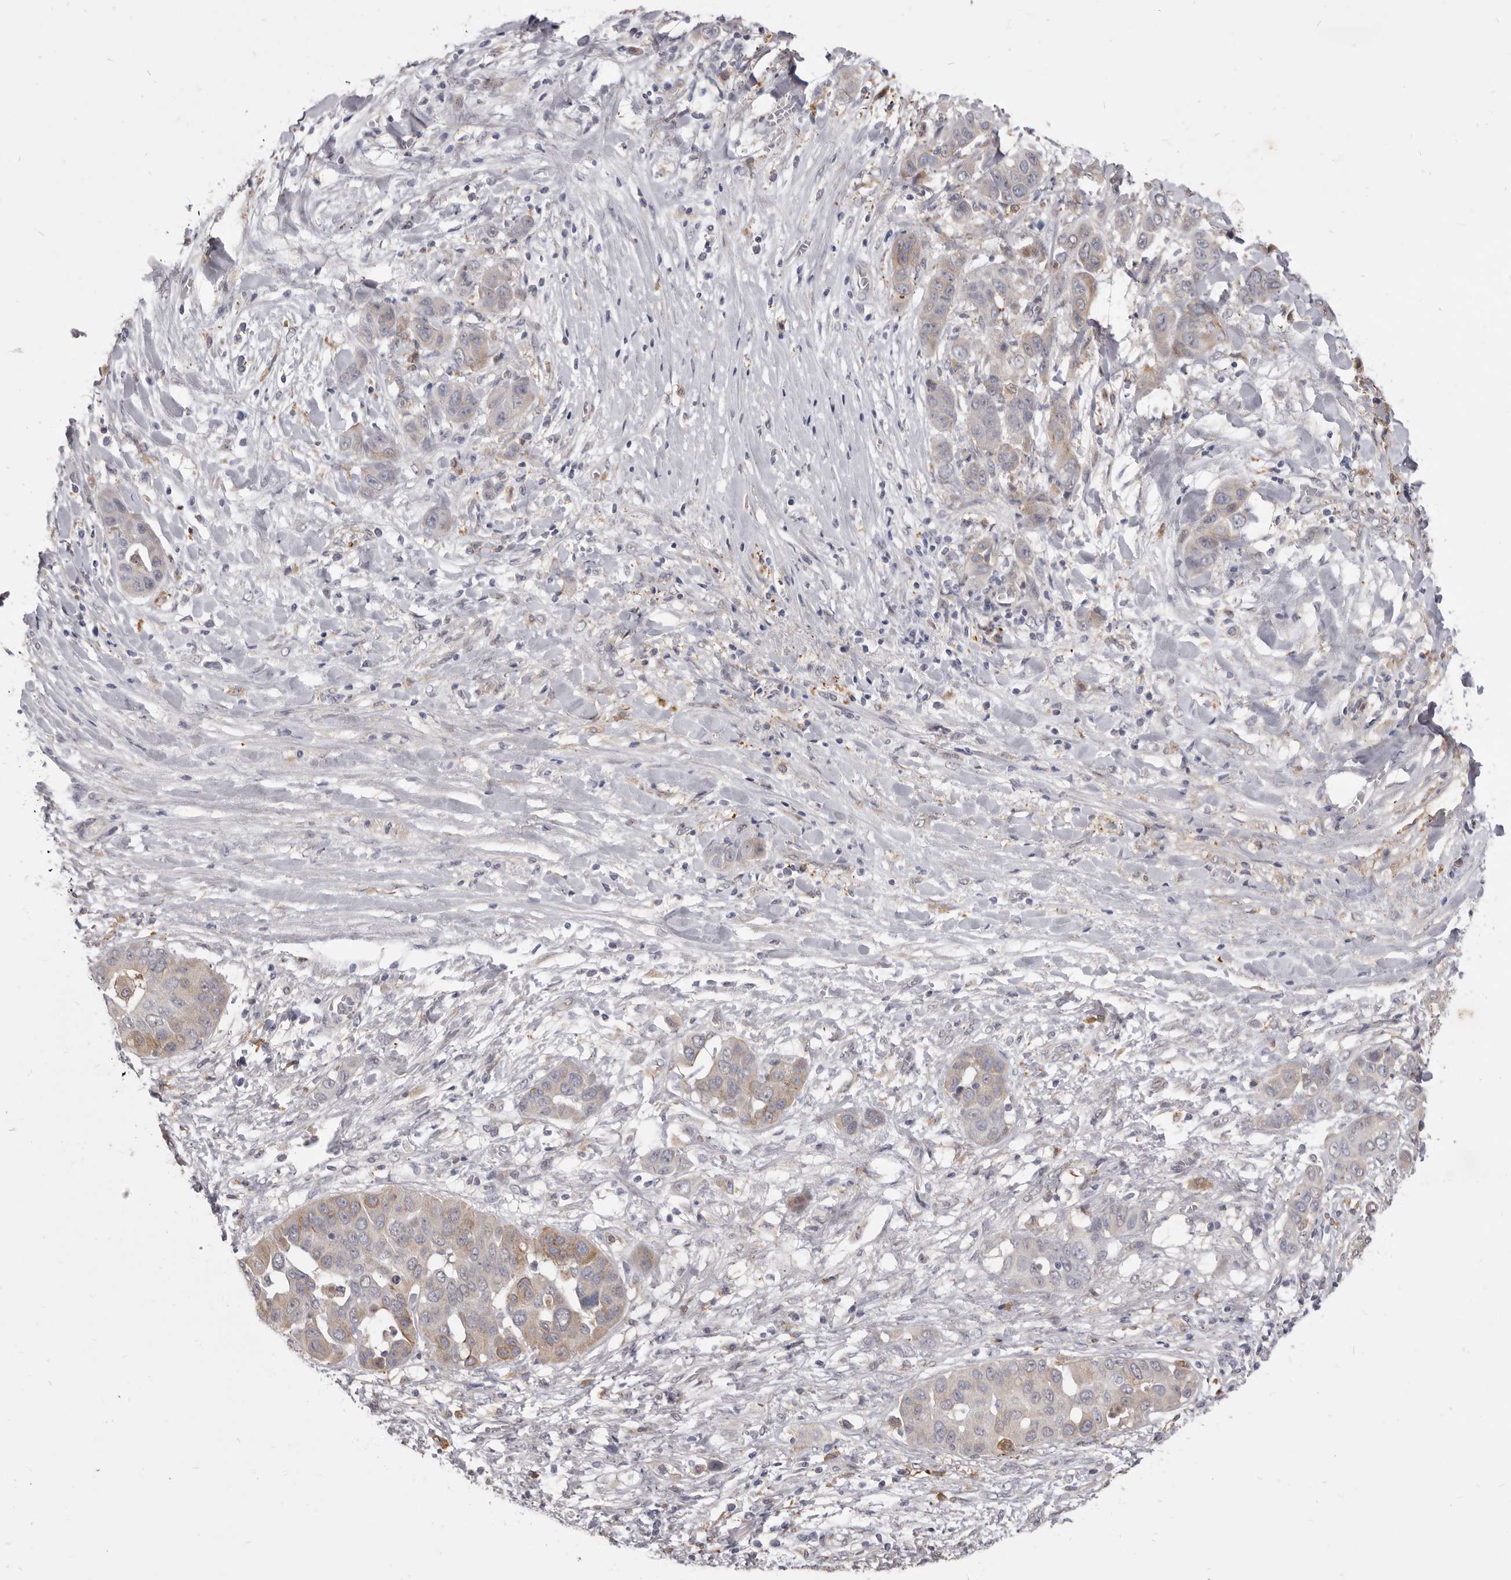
{"staining": {"intensity": "weak", "quantity": "<25%", "location": "cytoplasmic/membranous"}, "tissue": "liver cancer", "cell_type": "Tumor cells", "image_type": "cancer", "snomed": [{"axis": "morphology", "description": "Cholangiocarcinoma"}, {"axis": "topography", "description": "Liver"}], "caption": "DAB immunohistochemical staining of cholangiocarcinoma (liver) shows no significant expression in tumor cells.", "gene": "VPS45", "patient": {"sex": "female", "age": 52}}